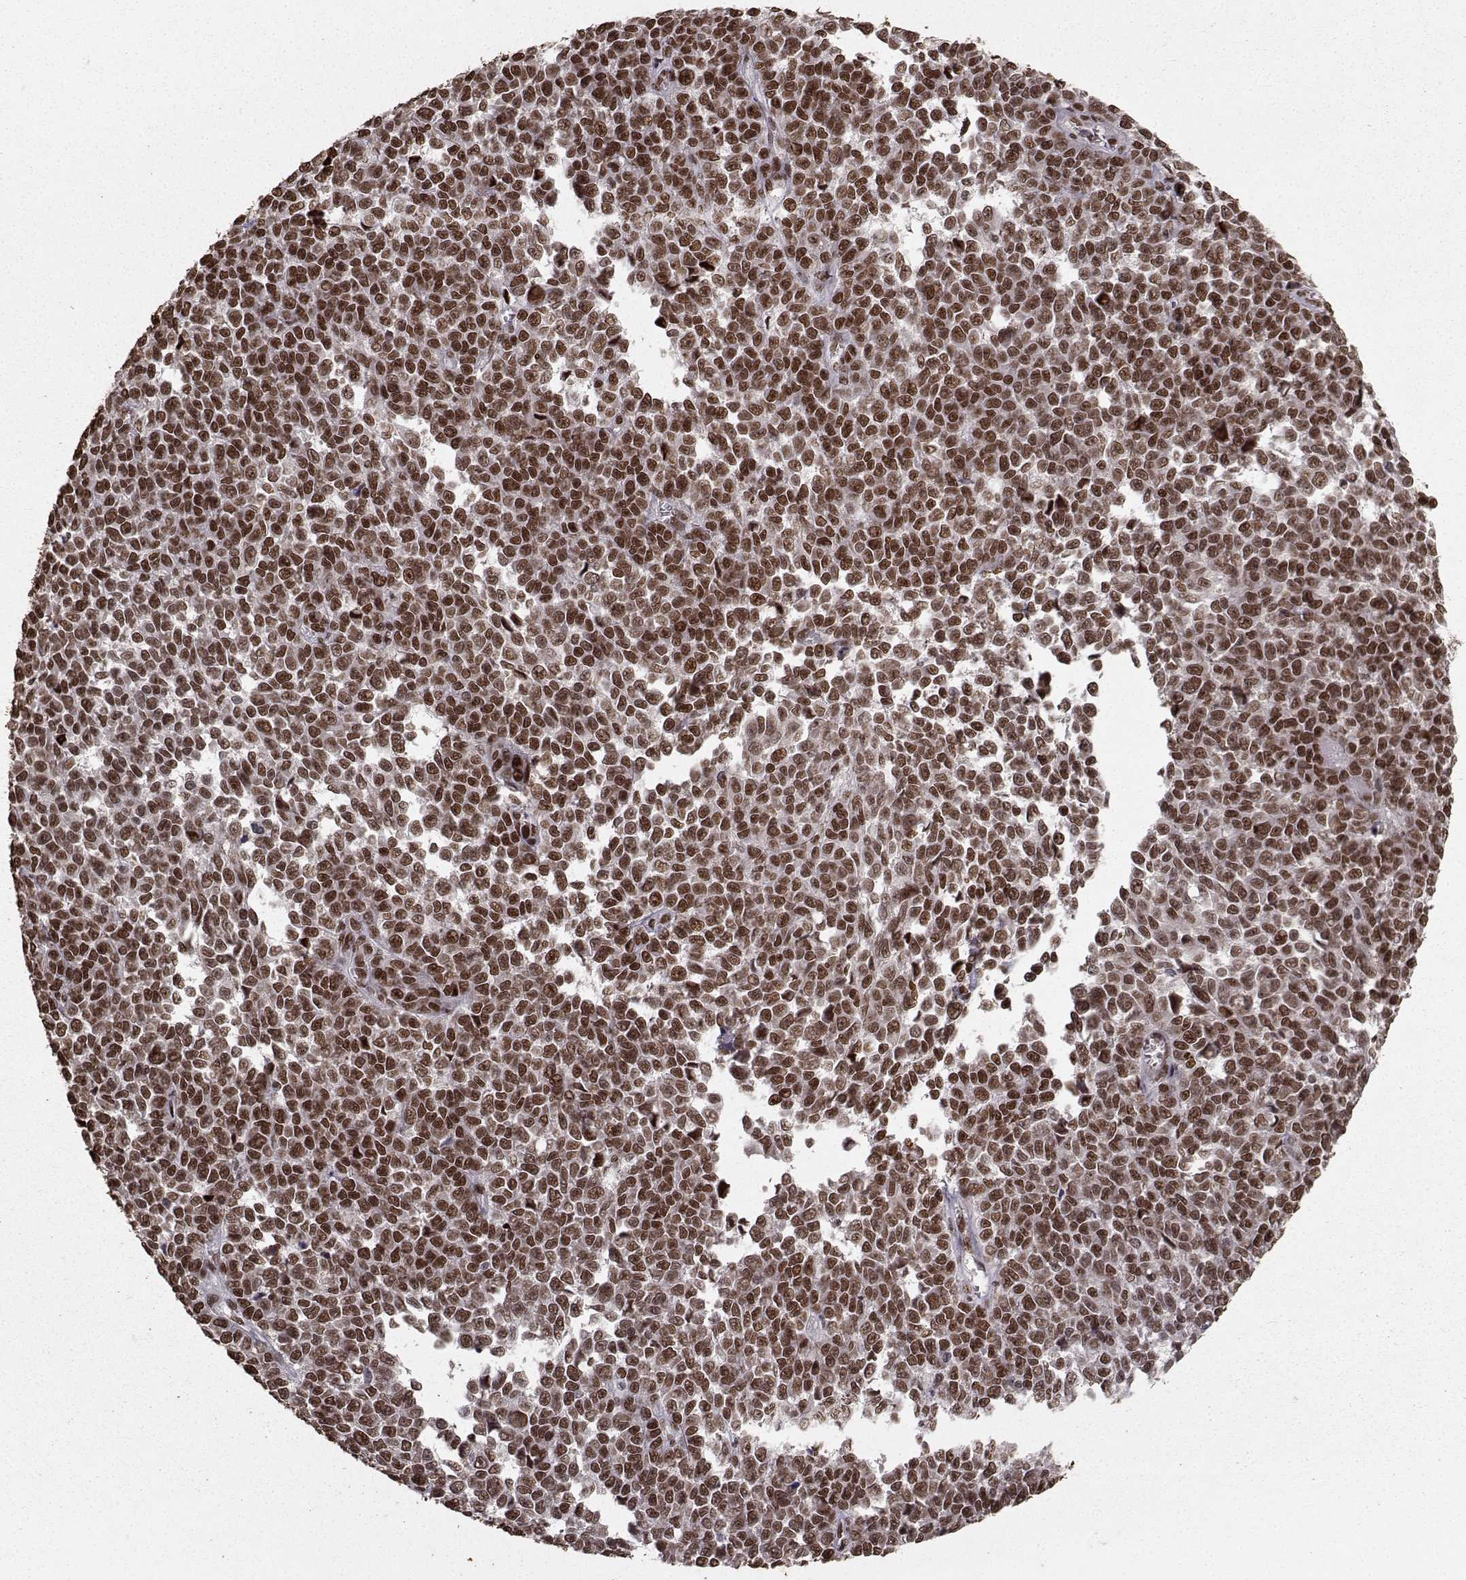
{"staining": {"intensity": "strong", "quantity": ">75%", "location": "nuclear"}, "tissue": "melanoma", "cell_type": "Tumor cells", "image_type": "cancer", "snomed": [{"axis": "morphology", "description": "Malignant melanoma, NOS"}, {"axis": "topography", "description": "Skin"}], "caption": "Immunohistochemical staining of human melanoma exhibits strong nuclear protein positivity in about >75% of tumor cells.", "gene": "SF1", "patient": {"sex": "female", "age": 95}}